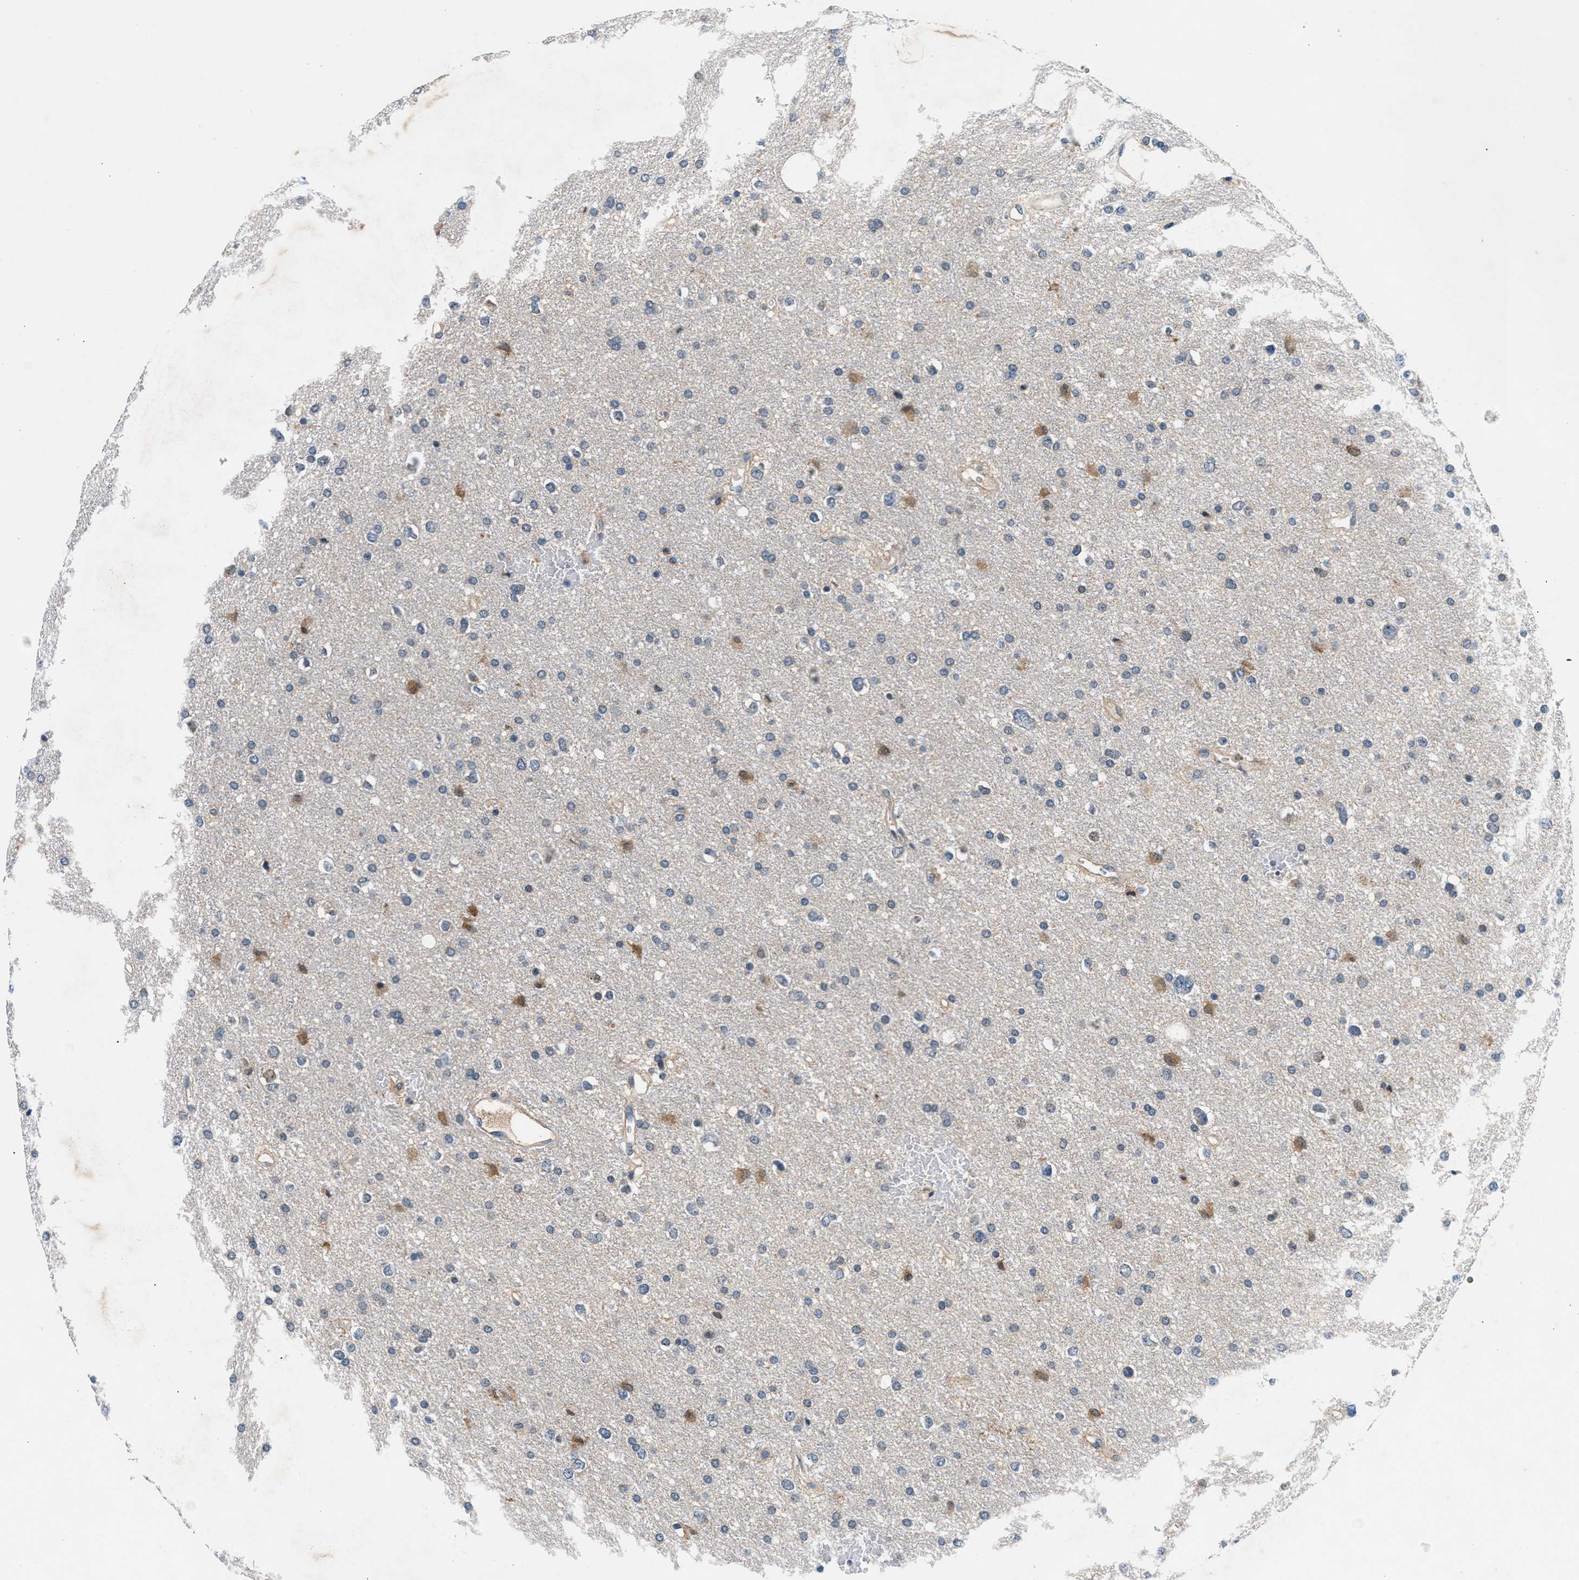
{"staining": {"intensity": "moderate", "quantity": "<25%", "location": "cytoplasmic/membranous"}, "tissue": "glioma", "cell_type": "Tumor cells", "image_type": "cancer", "snomed": [{"axis": "morphology", "description": "Glioma, malignant, Low grade"}, {"axis": "topography", "description": "Brain"}], "caption": "An immunohistochemistry (IHC) photomicrograph of tumor tissue is shown. Protein staining in brown shows moderate cytoplasmic/membranous positivity in glioma within tumor cells.", "gene": "DENND6B", "patient": {"sex": "female", "age": 37}}